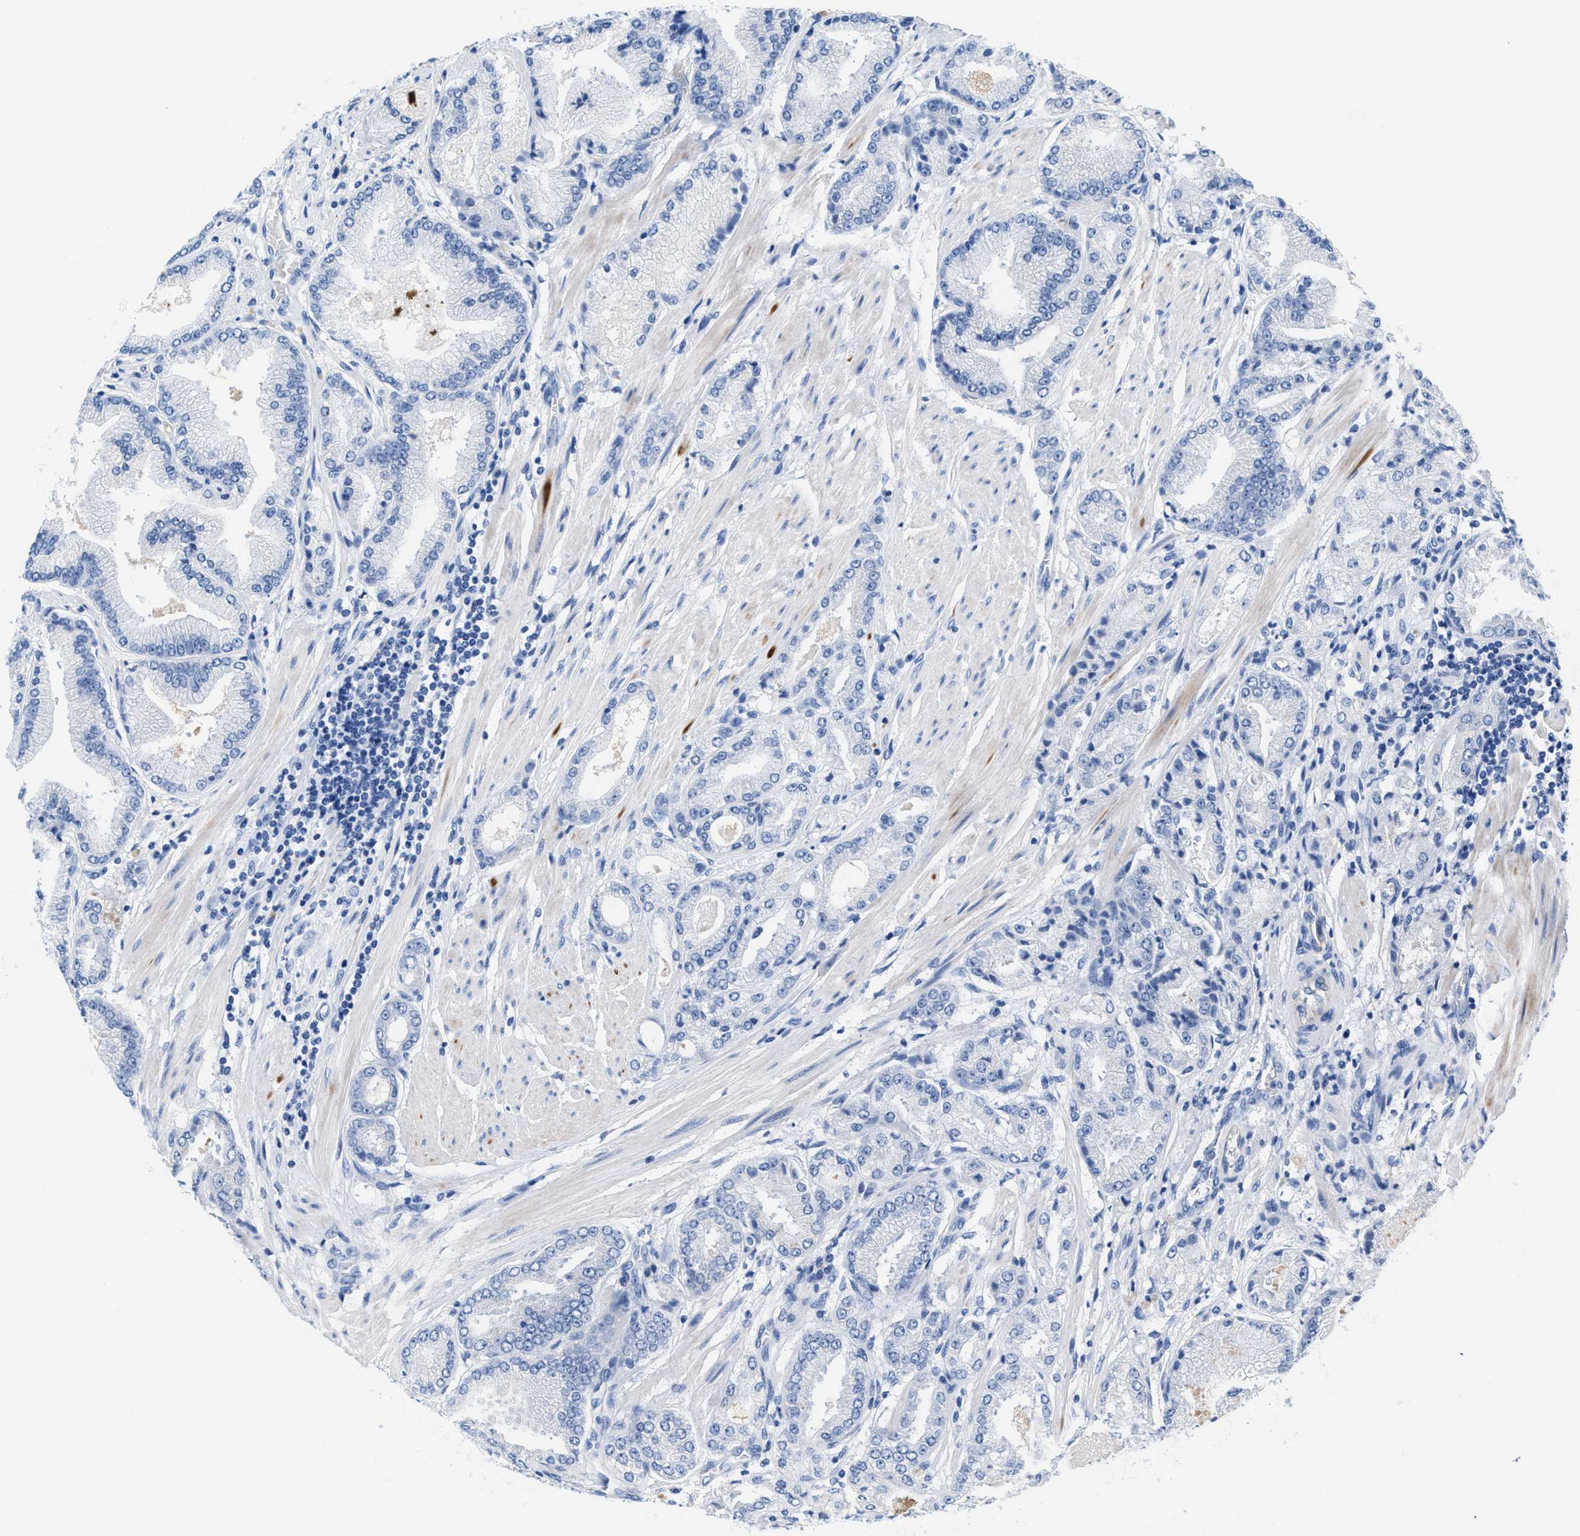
{"staining": {"intensity": "negative", "quantity": "none", "location": "none"}, "tissue": "prostate cancer", "cell_type": "Tumor cells", "image_type": "cancer", "snomed": [{"axis": "morphology", "description": "Adenocarcinoma, High grade"}, {"axis": "topography", "description": "Prostate"}], "caption": "An IHC photomicrograph of prostate cancer is shown. There is no staining in tumor cells of prostate cancer. Brightfield microscopy of immunohistochemistry (IHC) stained with DAB (brown) and hematoxylin (blue), captured at high magnification.", "gene": "SLFN13", "patient": {"sex": "male", "age": 50}}